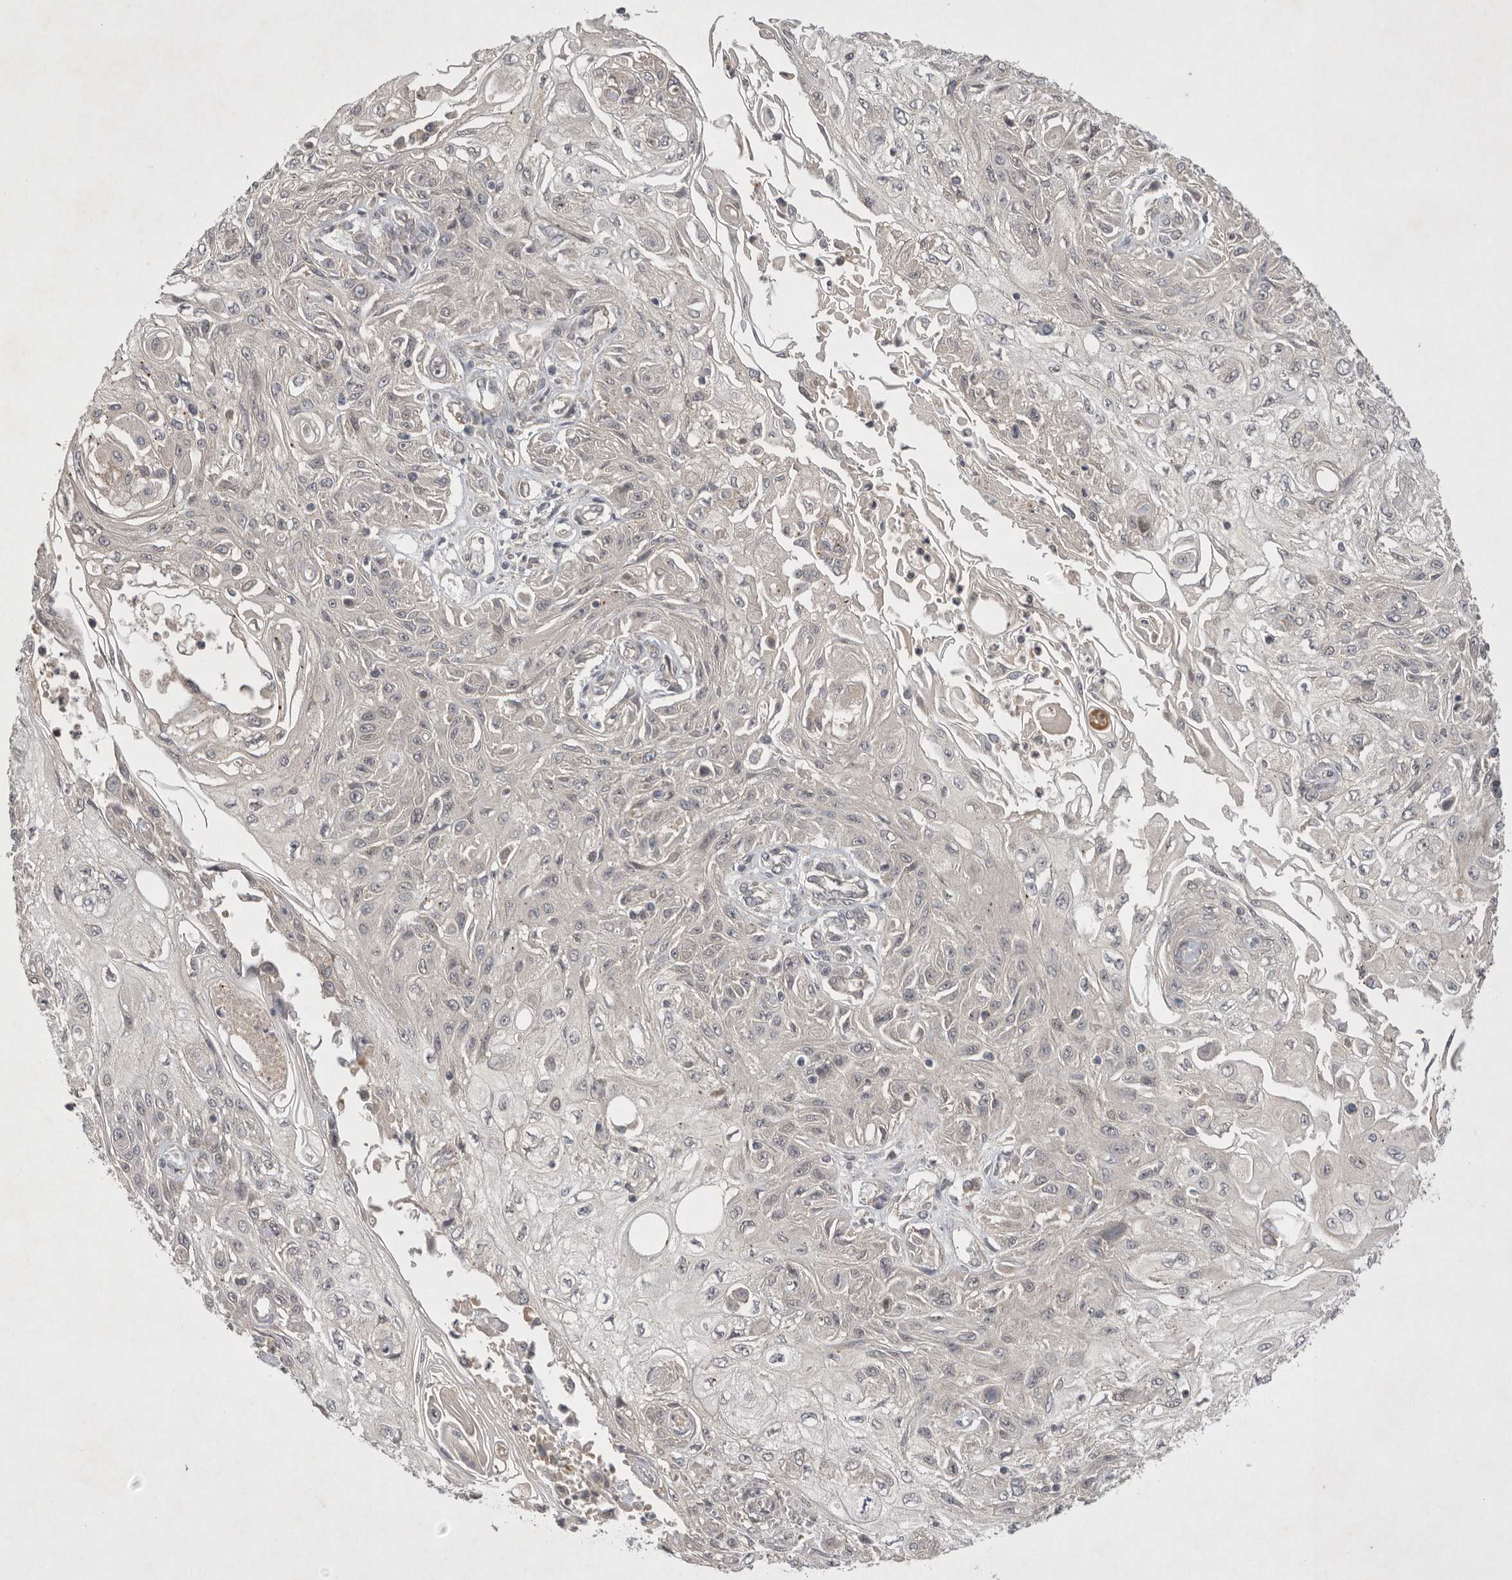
{"staining": {"intensity": "negative", "quantity": "none", "location": "none"}, "tissue": "skin cancer", "cell_type": "Tumor cells", "image_type": "cancer", "snomed": [{"axis": "morphology", "description": "Squamous cell carcinoma, NOS"}, {"axis": "morphology", "description": "Squamous cell carcinoma, metastatic, NOS"}, {"axis": "topography", "description": "Skin"}, {"axis": "topography", "description": "Lymph node"}], "caption": "Immunohistochemistry (IHC) of skin cancer displays no expression in tumor cells.", "gene": "NRCAM", "patient": {"sex": "male", "age": 75}}